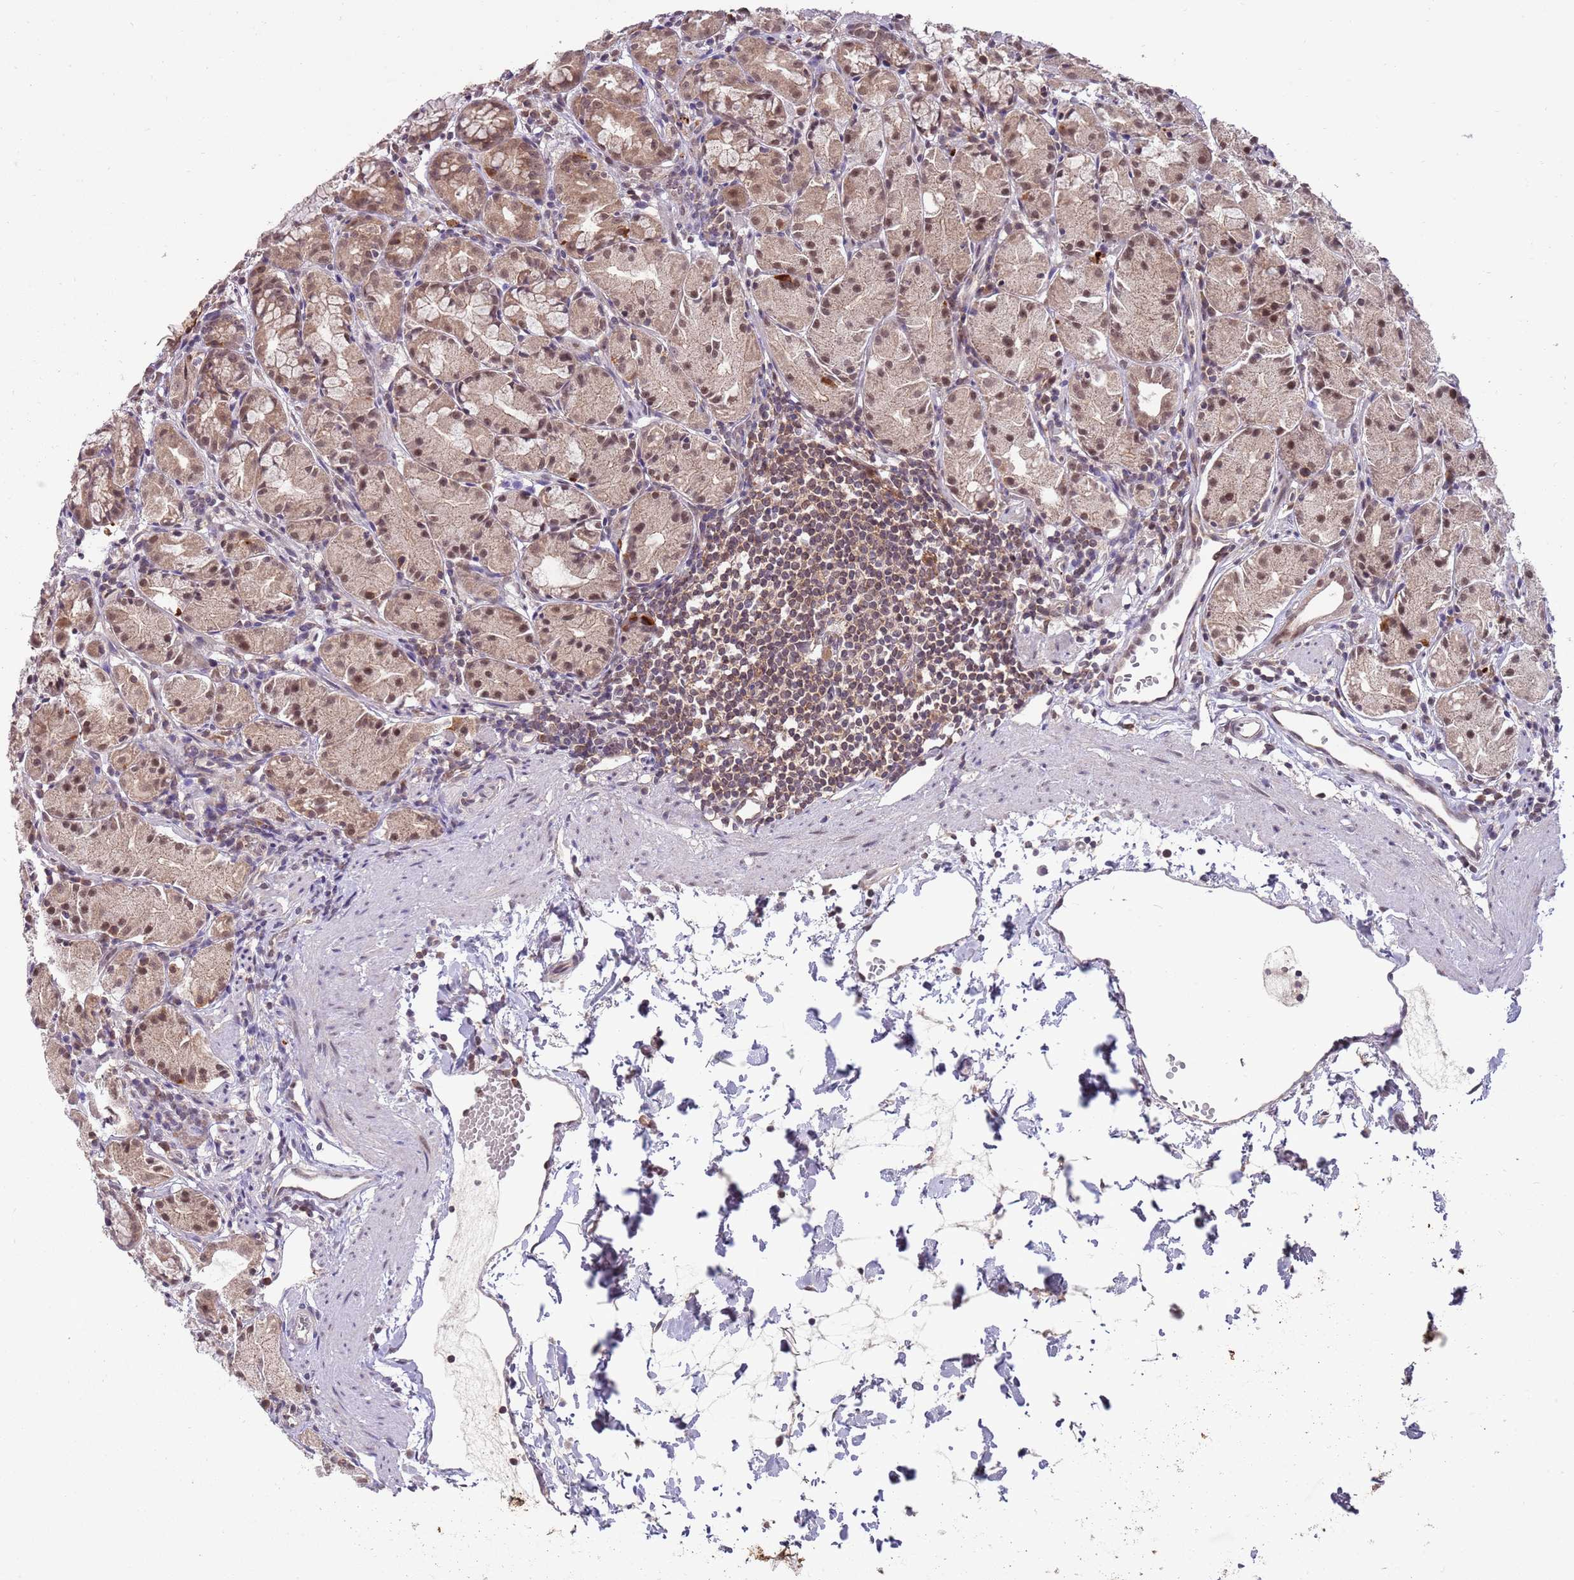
{"staining": {"intensity": "moderate", "quantity": "25%-75%", "location": "cytoplasmic/membranous,nuclear"}, "tissue": "stomach", "cell_type": "Glandular cells", "image_type": "normal", "snomed": [{"axis": "morphology", "description": "Normal tissue, NOS"}, {"axis": "topography", "description": "Stomach, upper"}], "caption": "About 25%-75% of glandular cells in normal human stomach demonstrate moderate cytoplasmic/membranous,nuclear protein staining as visualized by brown immunohistochemical staining.", "gene": "NBPF4", "patient": {"sex": "male", "age": 47}}